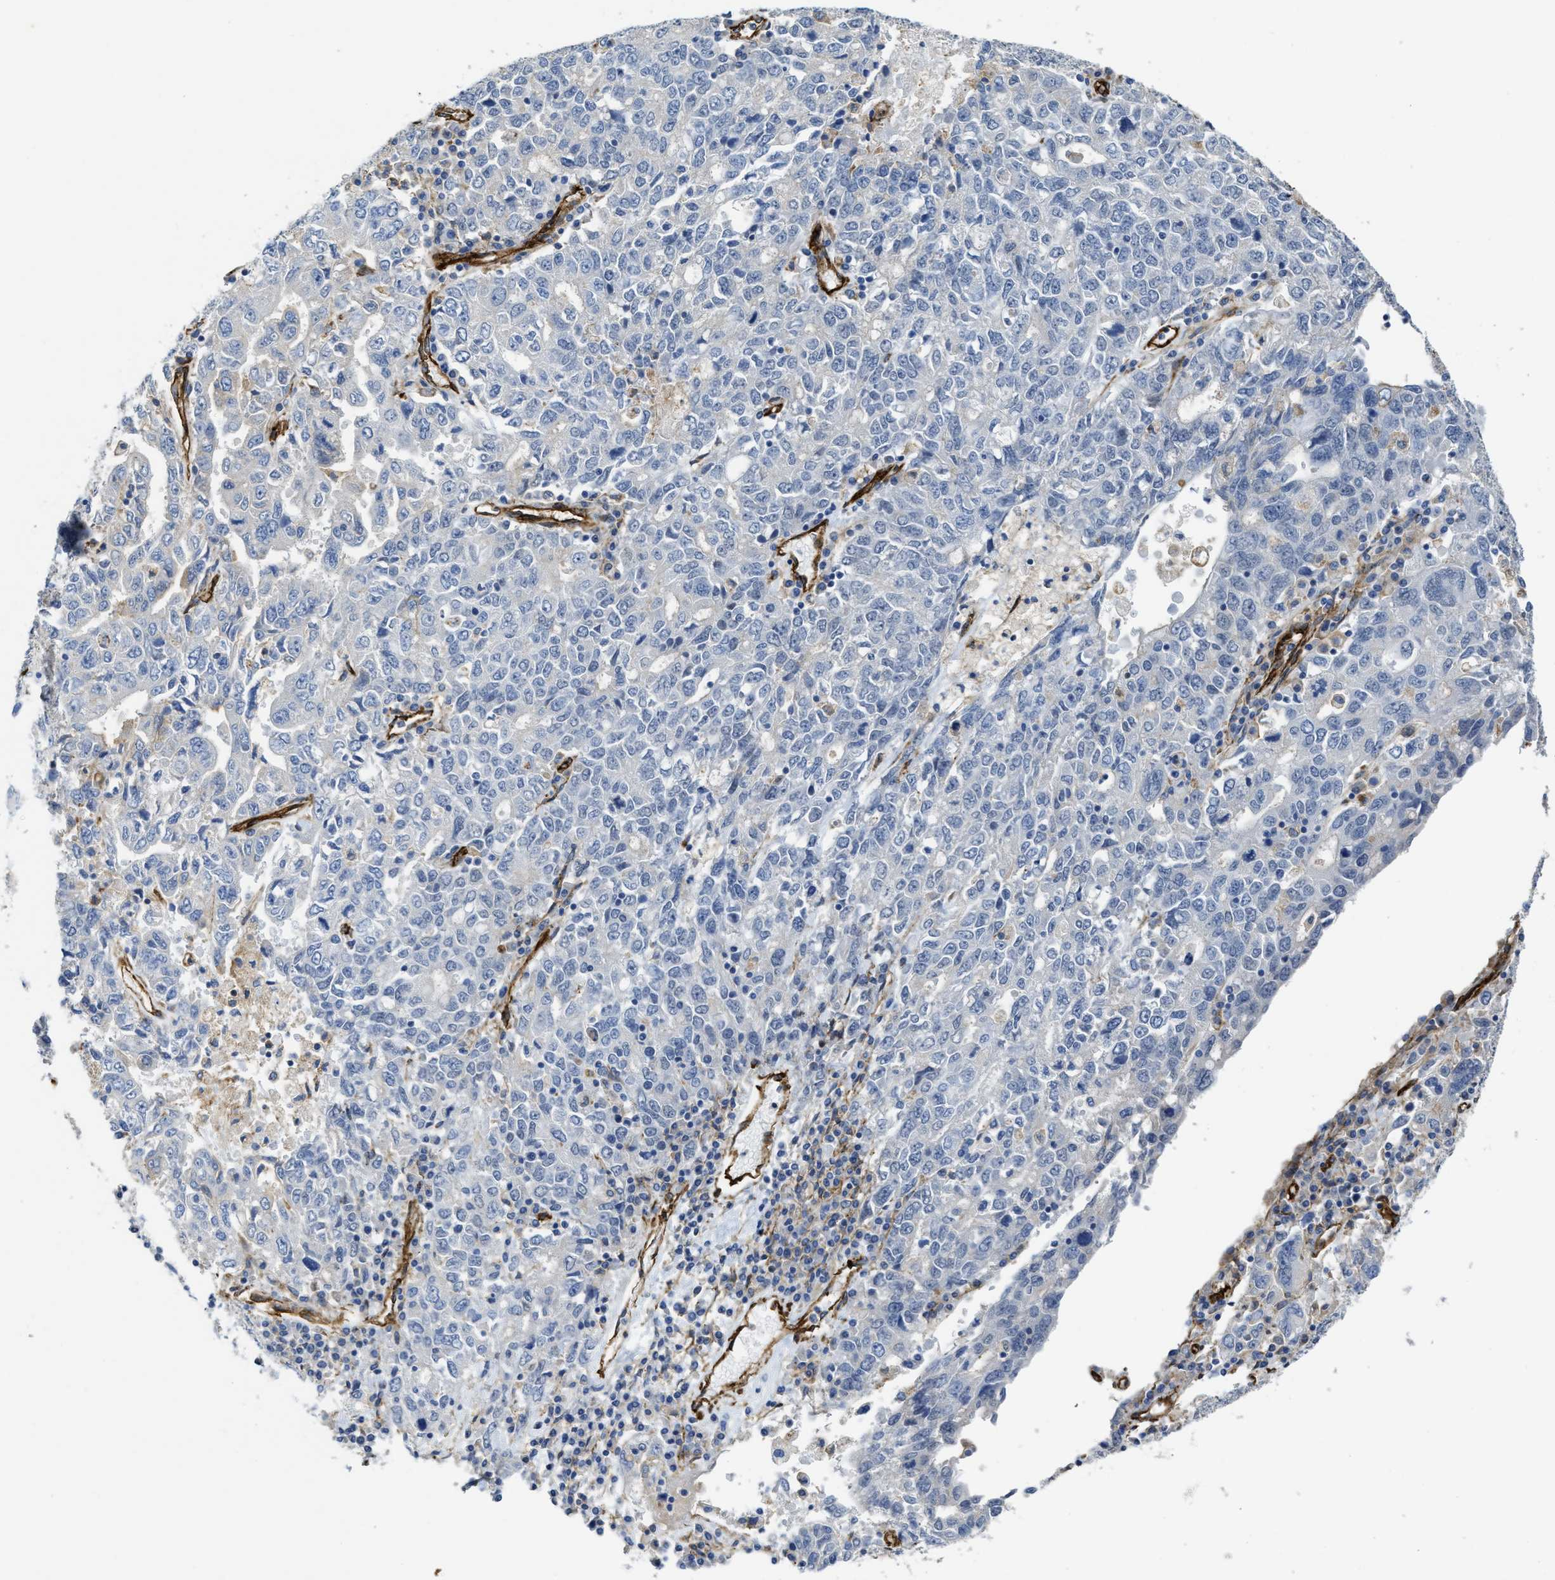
{"staining": {"intensity": "negative", "quantity": "none", "location": "none"}, "tissue": "ovarian cancer", "cell_type": "Tumor cells", "image_type": "cancer", "snomed": [{"axis": "morphology", "description": "Carcinoma, endometroid"}, {"axis": "topography", "description": "Ovary"}], "caption": "Immunohistochemistry micrograph of human ovarian cancer (endometroid carcinoma) stained for a protein (brown), which shows no staining in tumor cells. (IHC, brightfield microscopy, high magnification).", "gene": "NAB1", "patient": {"sex": "female", "age": 62}}